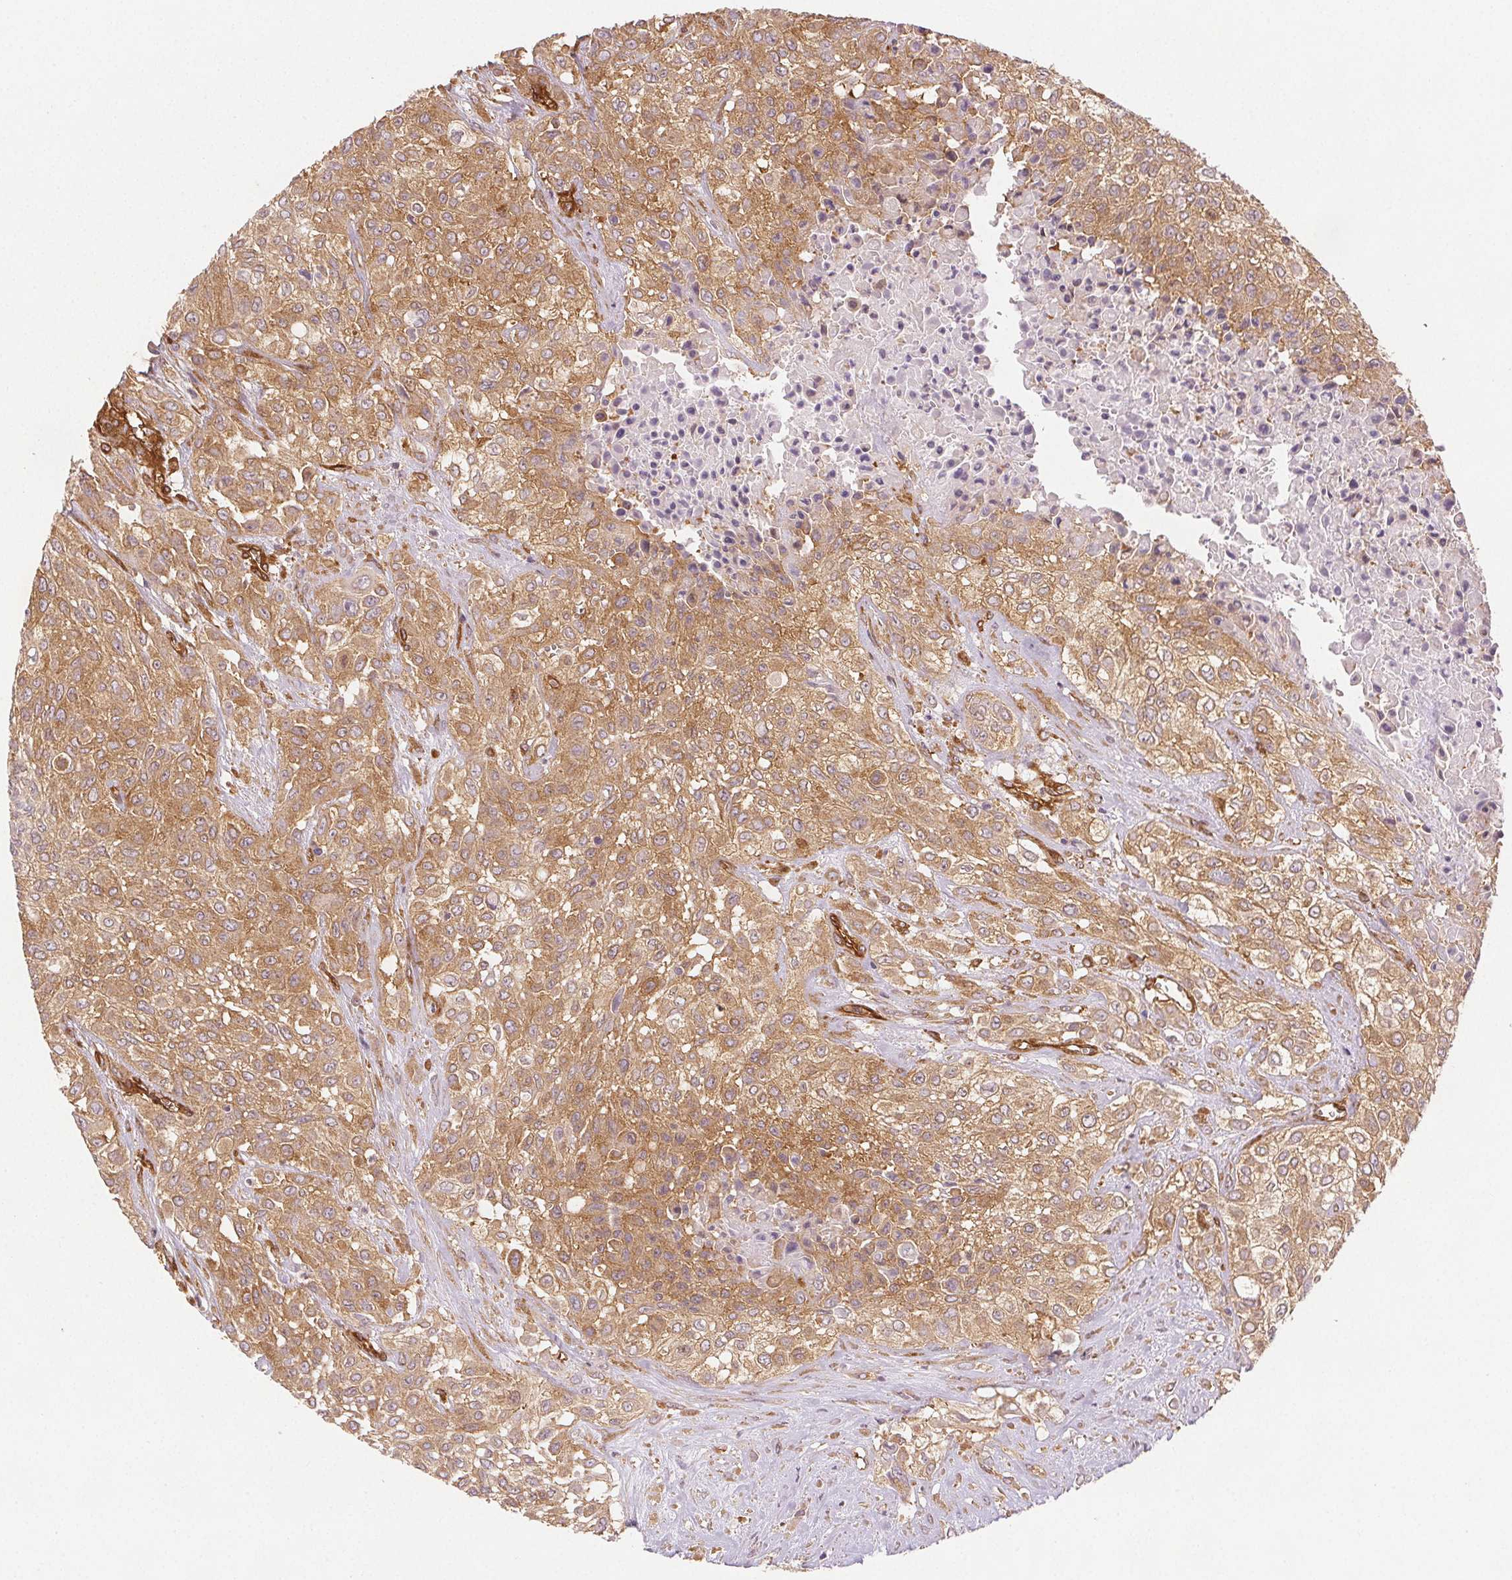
{"staining": {"intensity": "moderate", "quantity": ">75%", "location": "cytoplasmic/membranous"}, "tissue": "urothelial cancer", "cell_type": "Tumor cells", "image_type": "cancer", "snomed": [{"axis": "morphology", "description": "Urothelial carcinoma, High grade"}, {"axis": "topography", "description": "Urinary bladder"}], "caption": "Human urothelial cancer stained with a brown dye reveals moderate cytoplasmic/membranous positive staining in approximately >75% of tumor cells.", "gene": "DIAPH2", "patient": {"sex": "male", "age": 57}}